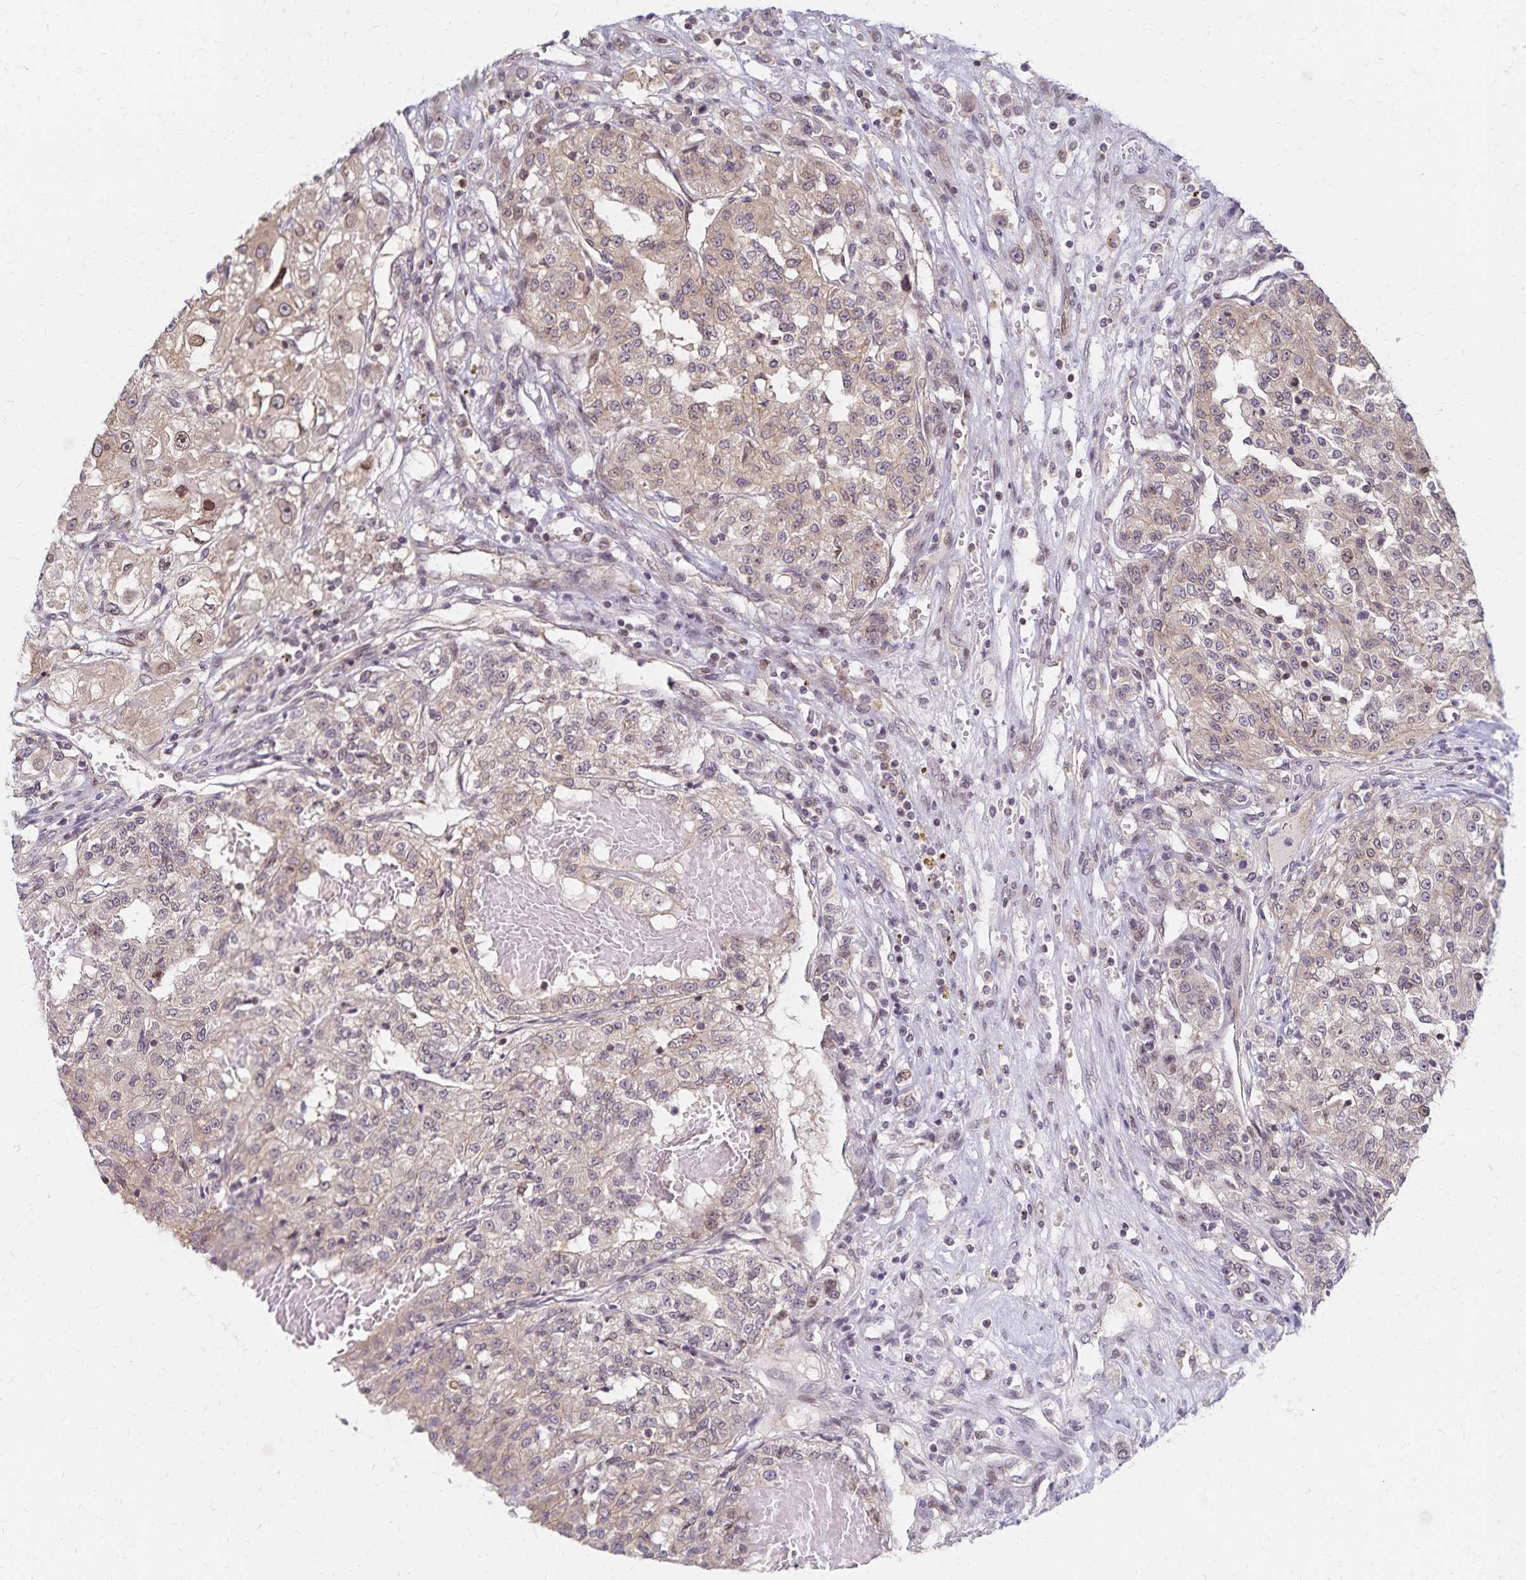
{"staining": {"intensity": "weak", "quantity": "25%-75%", "location": "cytoplasmic/membranous"}, "tissue": "renal cancer", "cell_type": "Tumor cells", "image_type": "cancer", "snomed": [{"axis": "morphology", "description": "Adenocarcinoma, NOS"}, {"axis": "topography", "description": "Kidney"}], "caption": "Renal cancer (adenocarcinoma) tissue displays weak cytoplasmic/membranous expression in about 25%-75% of tumor cells", "gene": "RAB9B", "patient": {"sex": "female", "age": 63}}